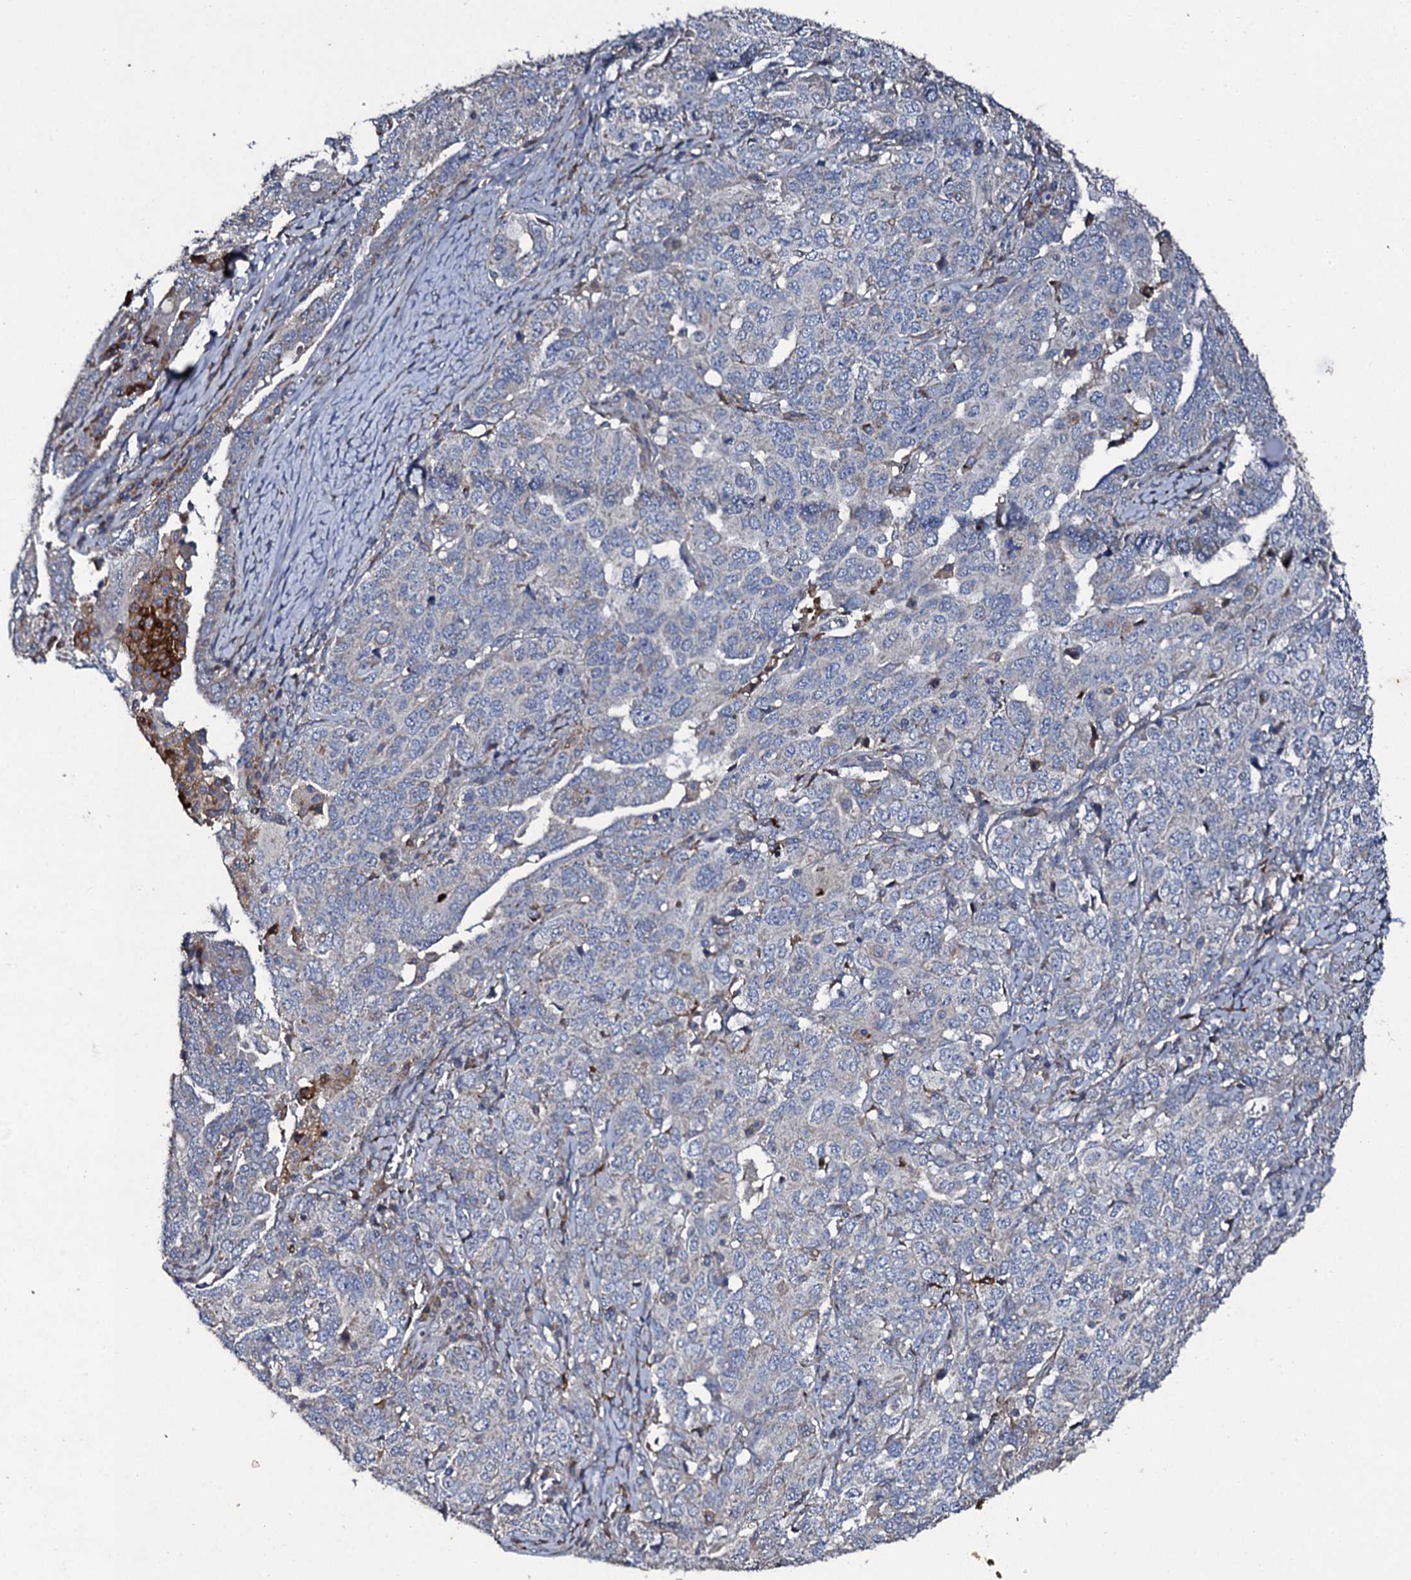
{"staining": {"intensity": "moderate", "quantity": "<25%", "location": "cytoplasmic/membranous"}, "tissue": "ovarian cancer", "cell_type": "Tumor cells", "image_type": "cancer", "snomed": [{"axis": "morphology", "description": "Carcinoma, endometroid"}, {"axis": "topography", "description": "Ovary"}], "caption": "Protein staining of ovarian cancer (endometroid carcinoma) tissue demonstrates moderate cytoplasmic/membranous positivity in about <25% of tumor cells.", "gene": "LRRC28", "patient": {"sex": "female", "age": 62}}